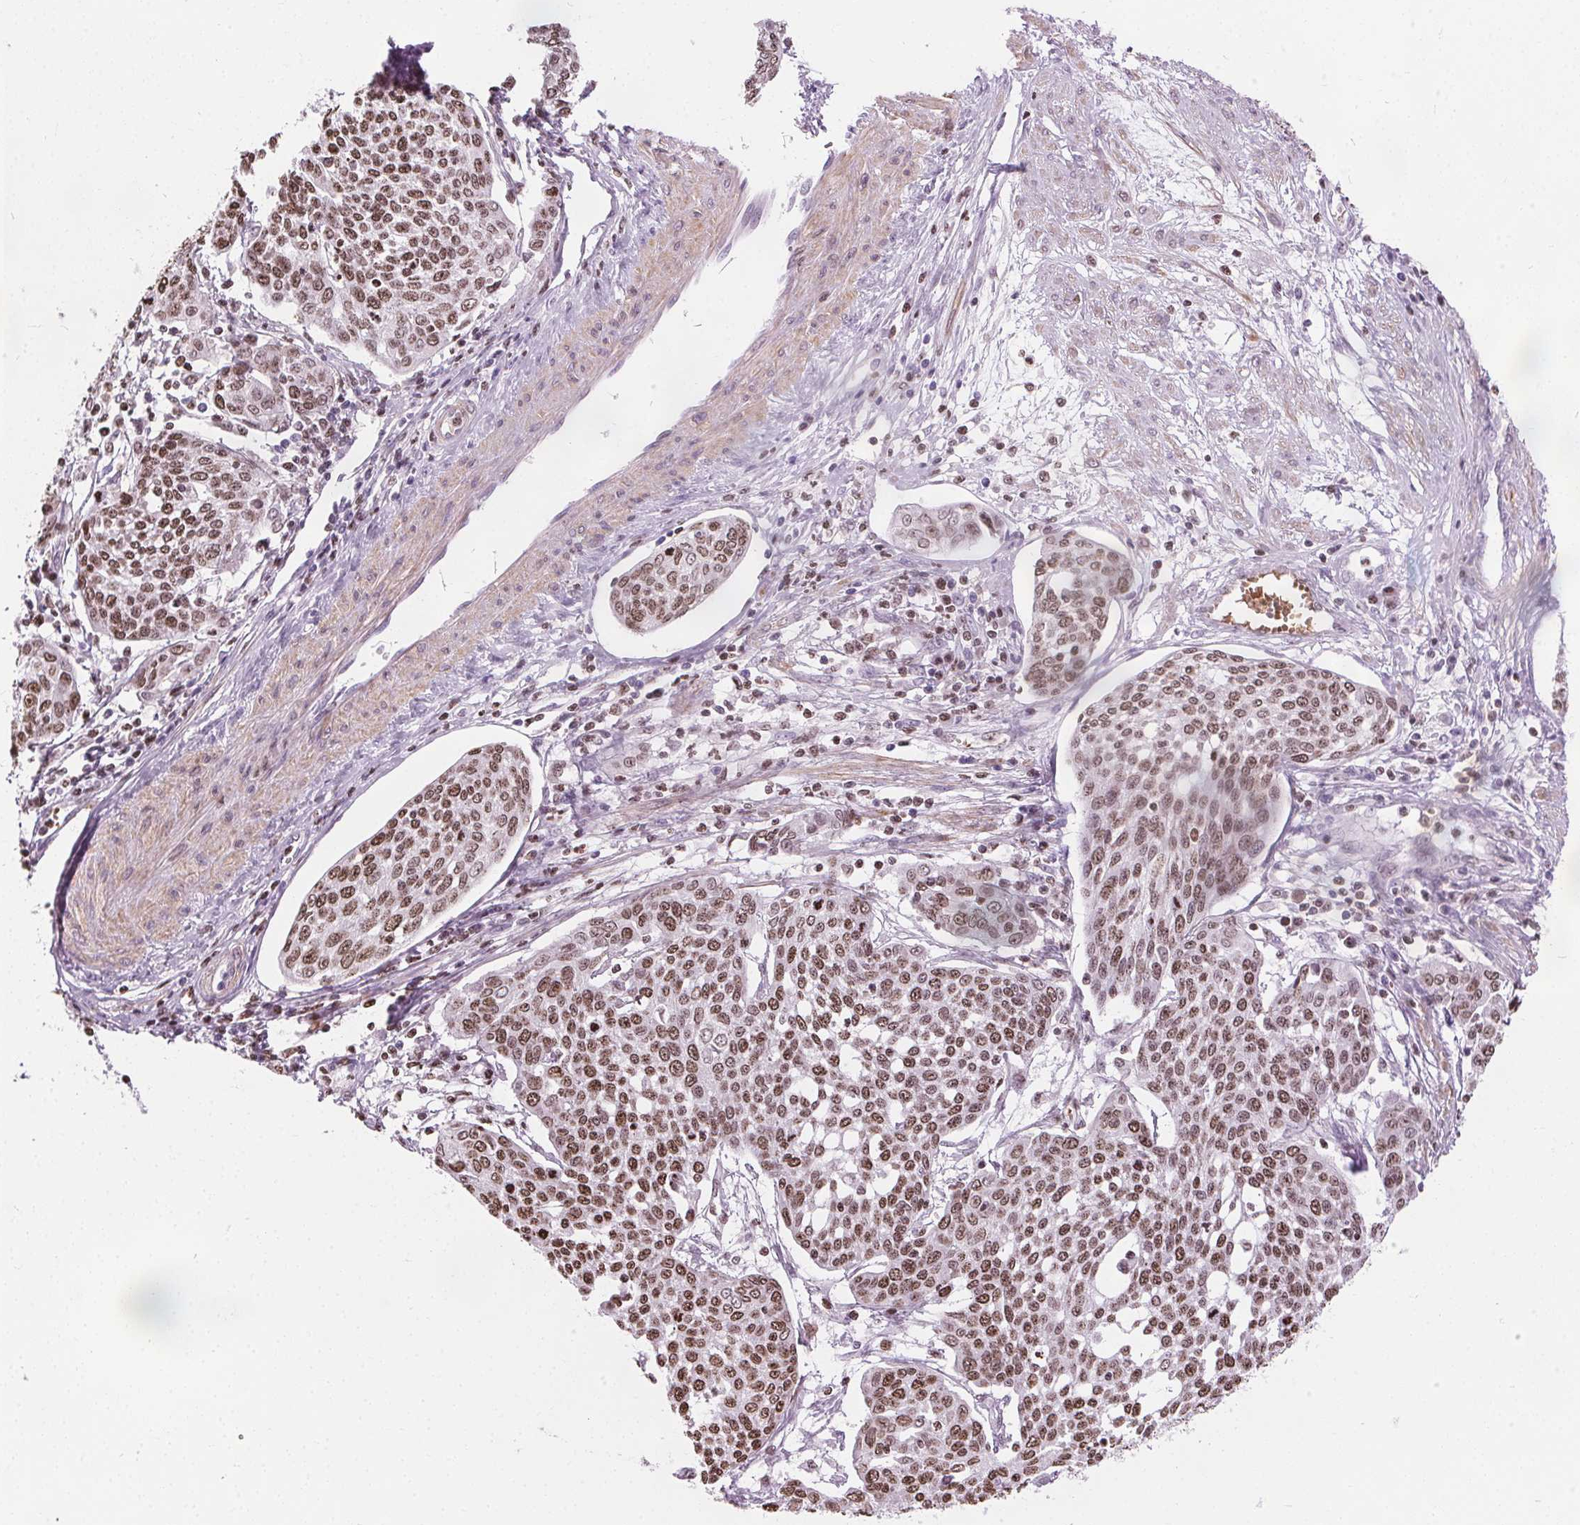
{"staining": {"intensity": "moderate", "quantity": ">75%", "location": "nuclear"}, "tissue": "cervical cancer", "cell_type": "Tumor cells", "image_type": "cancer", "snomed": [{"axis": "morphology", "description": "Squamous cell carcinoma, NOS"}, {"axis": "topography", "description": "Cervix"}], "caption": "Cervical cancer (squamous cell carcinoma) was stained to show a protein in brown. There is medium levels of moderate nuclear positivity in approximately >75% of tumor cells. Using DAB (brown) and hematoxylin (blue) stains, captured at high magnification using brightfield microscopy.", "gene": "ISLR2", "patient": {"sex": "female", "age": 34}}